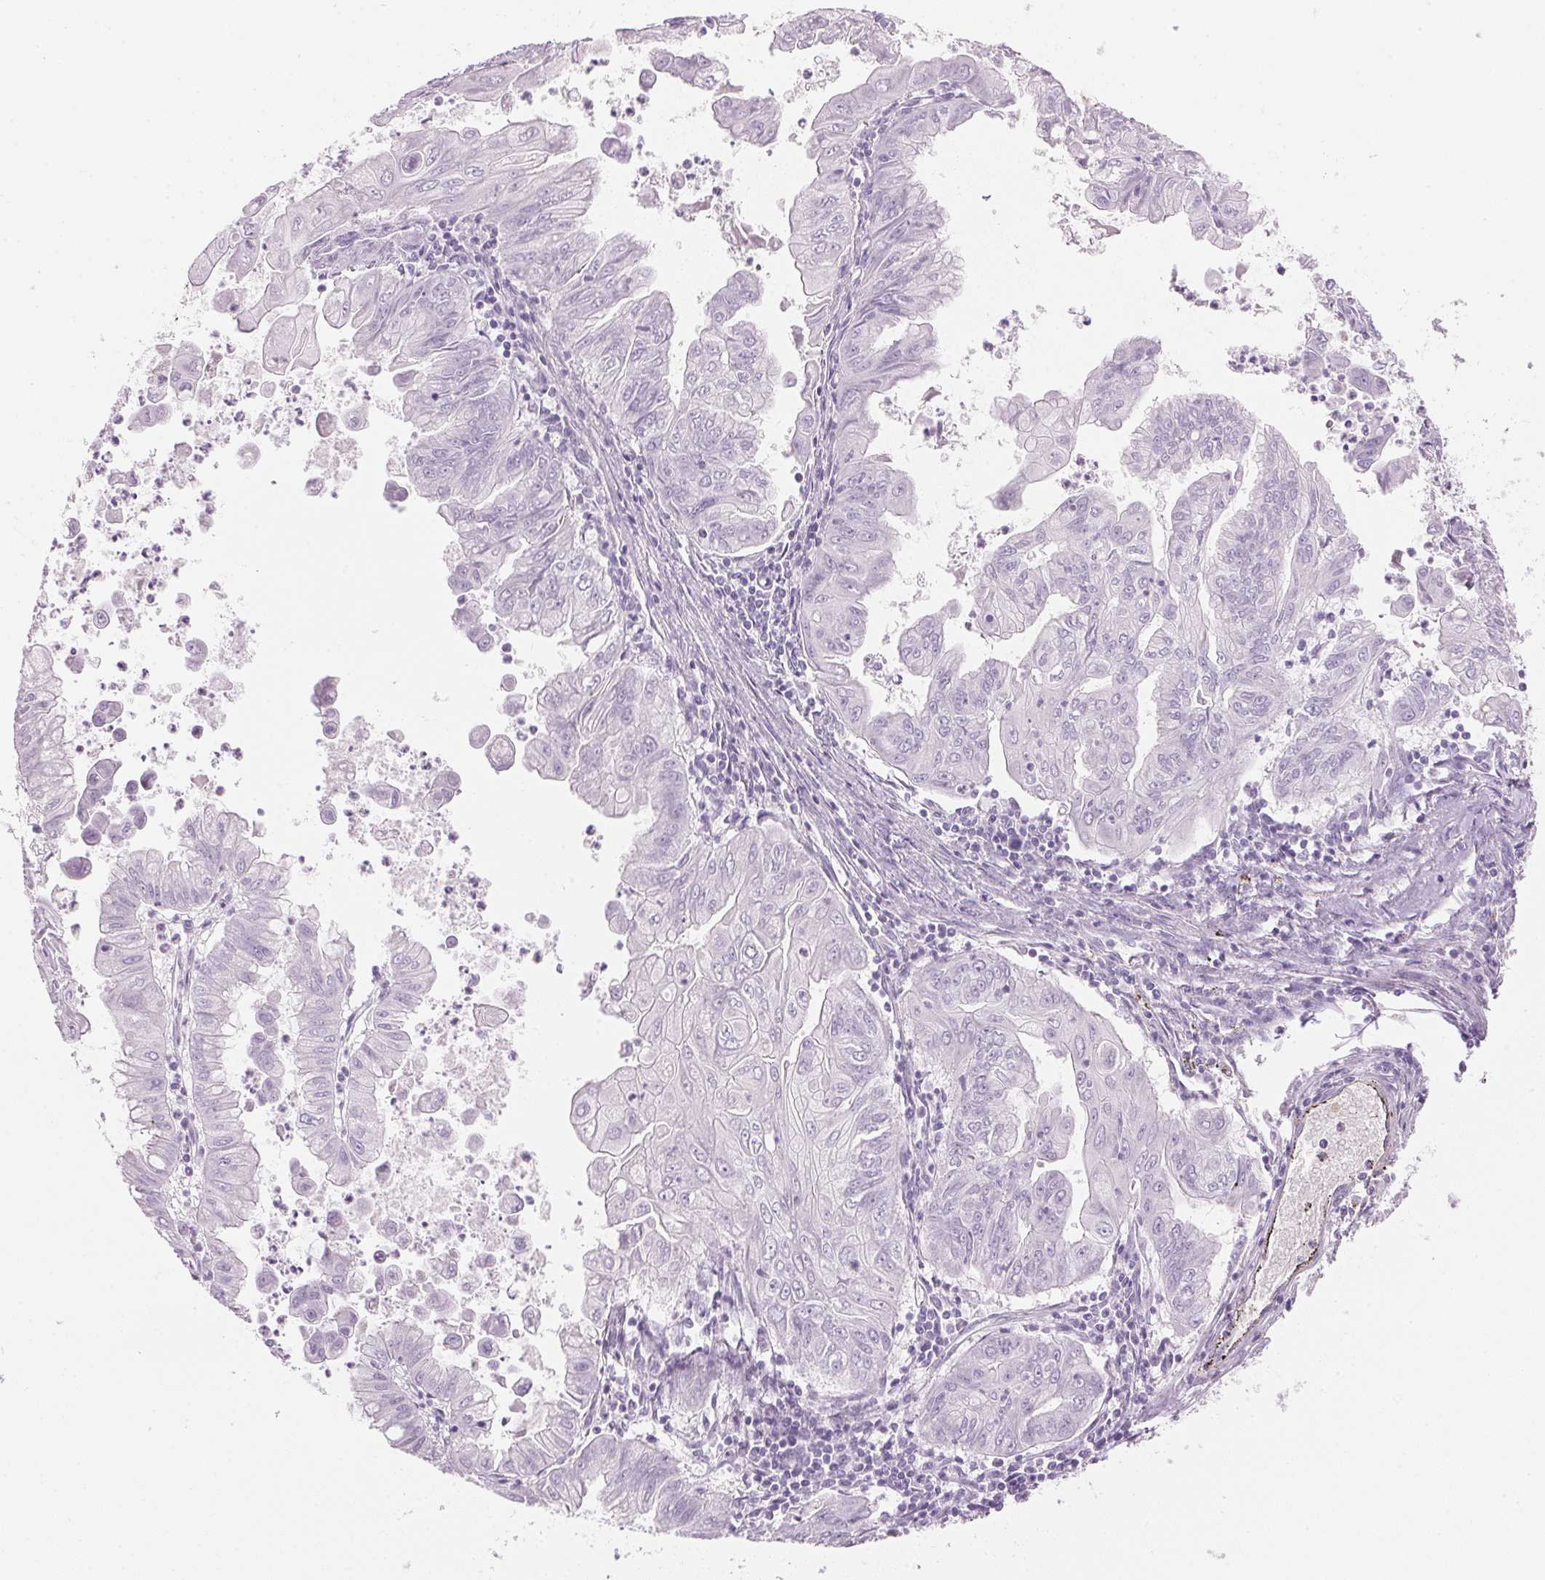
{"staining": {"intensity": "negative", "quantity": "none", "location": "none"}, "tissue": "stomach cancer", "cell_type": "Tumor cells", "image_type": "cancer", "snomed": [{"axis": "morphology", "description": "Adenocarcinoma, NOS"}, {"axis": "topography", "description": "Stomach, upper"}], "caption": "There is no significant positivity in tumor cells of stomach cancer.", "gene": "IGFBP1", "patient": {"sex": "male", "age": 80}}